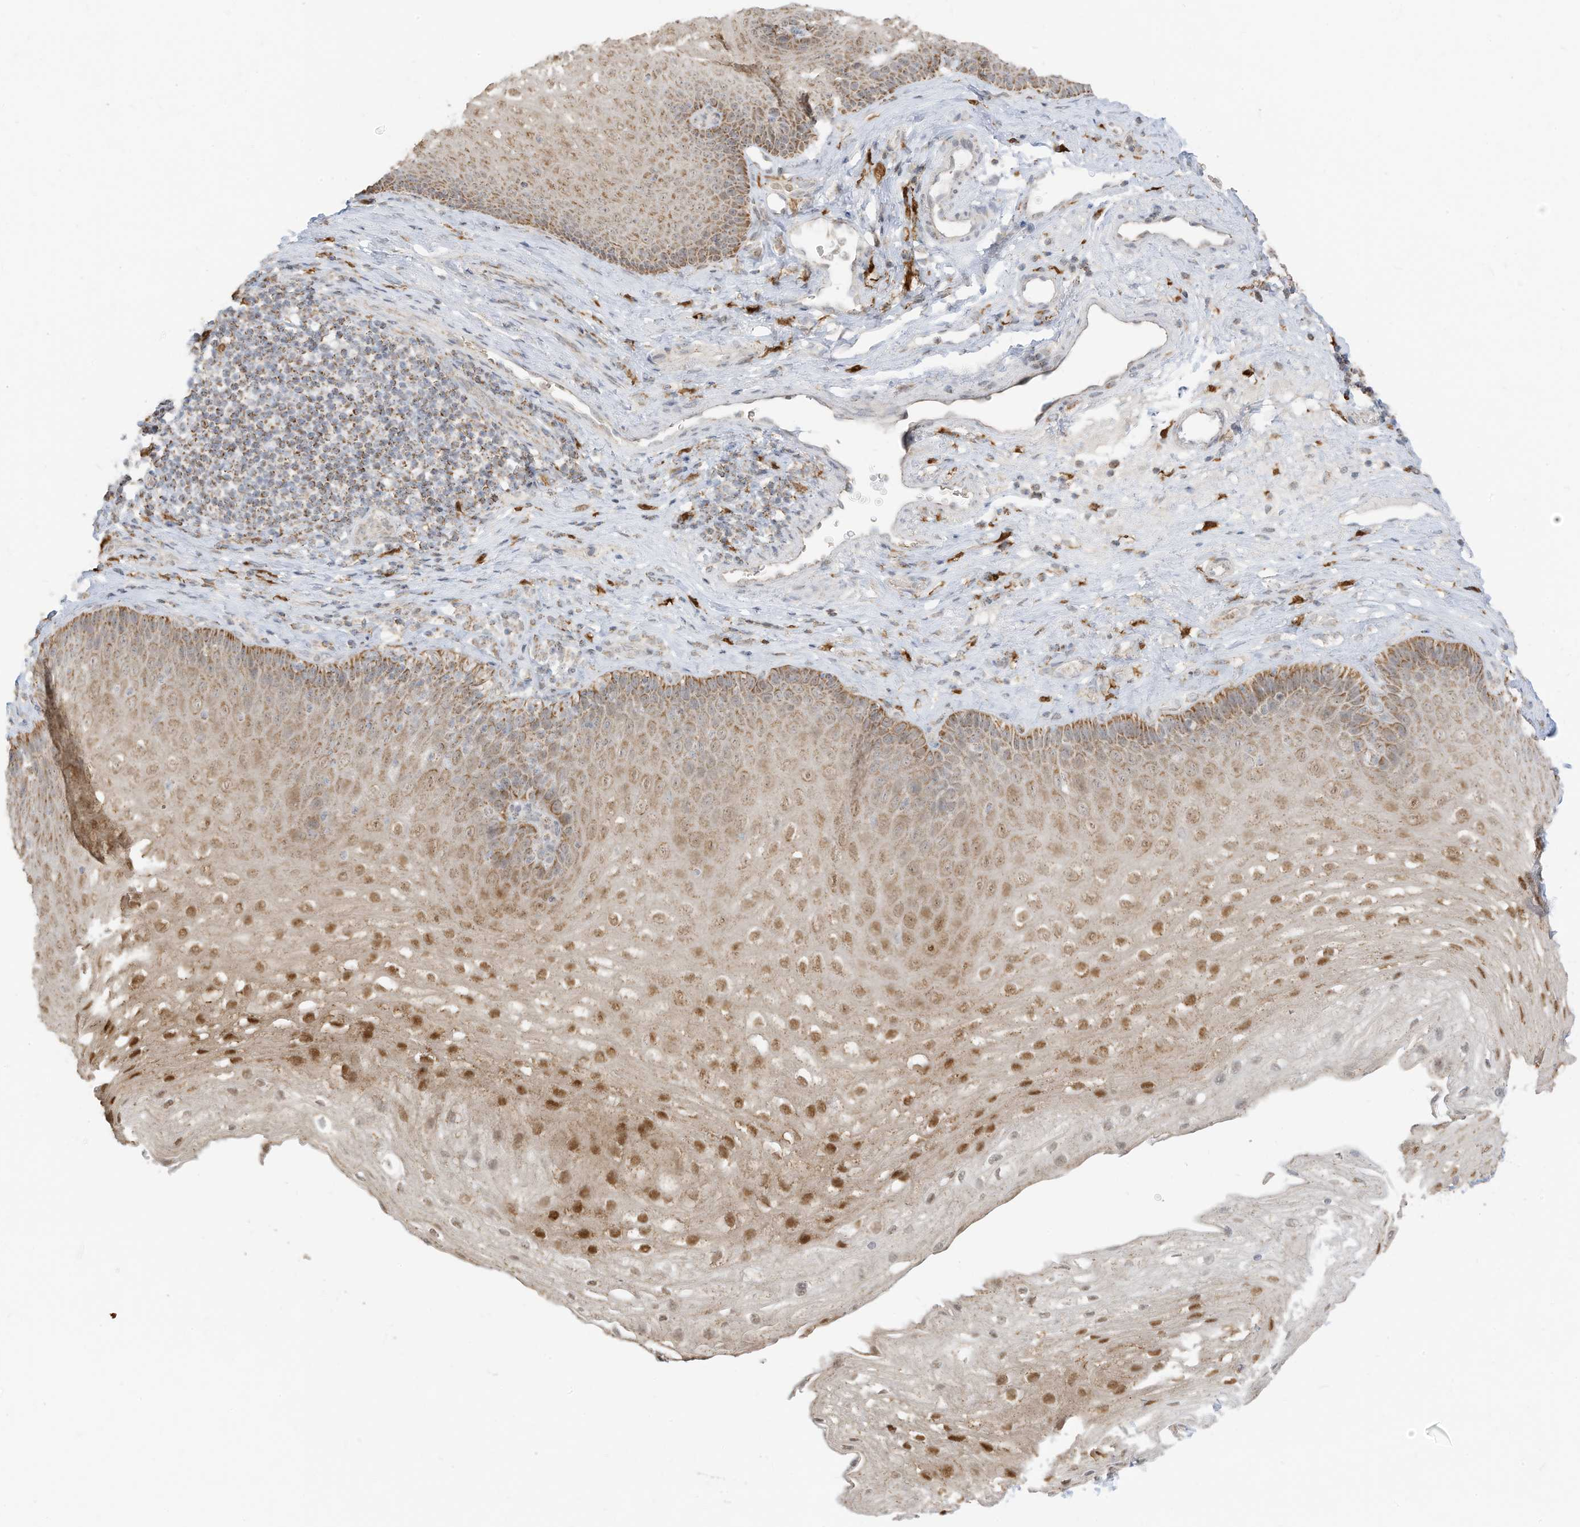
{"staining": {"intensity": "moderate", "quantity": ">75%", "location": "cytoplasmic/membranous,nuclear"}, "tissue": "esophagus", "cell_type": "Squamous epithelial cells", "image_type": "normal", "snomed": [{"axis": "morphology", "description": "Normal tissue, NOS"}, {"axis": "topography", "description": "Esophagus"}], "caption": "Moderate cytoplasmic/membranous,nuclear expression is present in about >75% of squamous epithelial cells in unremarkable esophagus. (IHC, brightfield microscopy, high magnification).", "gene": "MTUS2", "patient": {"sex": "female", "age": 66}}